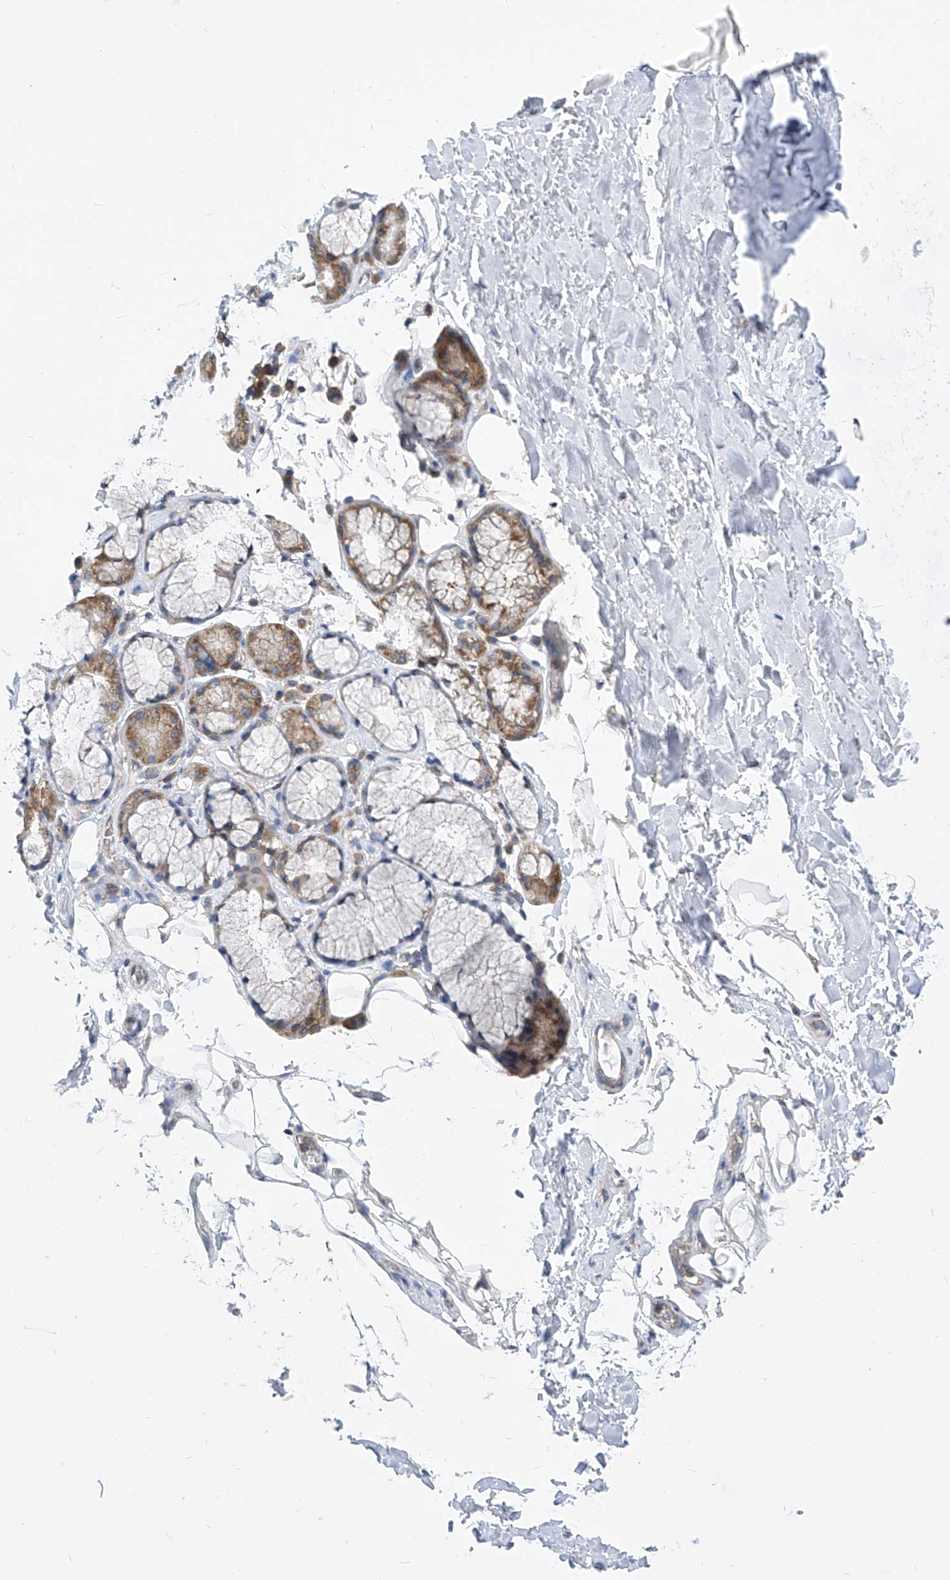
{"staining": {"intensity": "weak", "quantity": ">75%", "location": "cytoplasmic/membranous"}, "tissue": "adipose tissue", "cell_type": "Adipocytes", "image_type": "normal", "snomed": [{"axis": "morphology", "description": "Normal tissue, NOS"}, {"axis": "topography", "description": "Cartilage tissue"}], "caption": "Immunohistochemistry (DAB) staining of normal adipose tissue shows weak cytoplasmic/membranous protein staining in approximately >75% of adipocytes.", "gene": "EIF3M", "patient": {"sex": "female", "age": 63}}